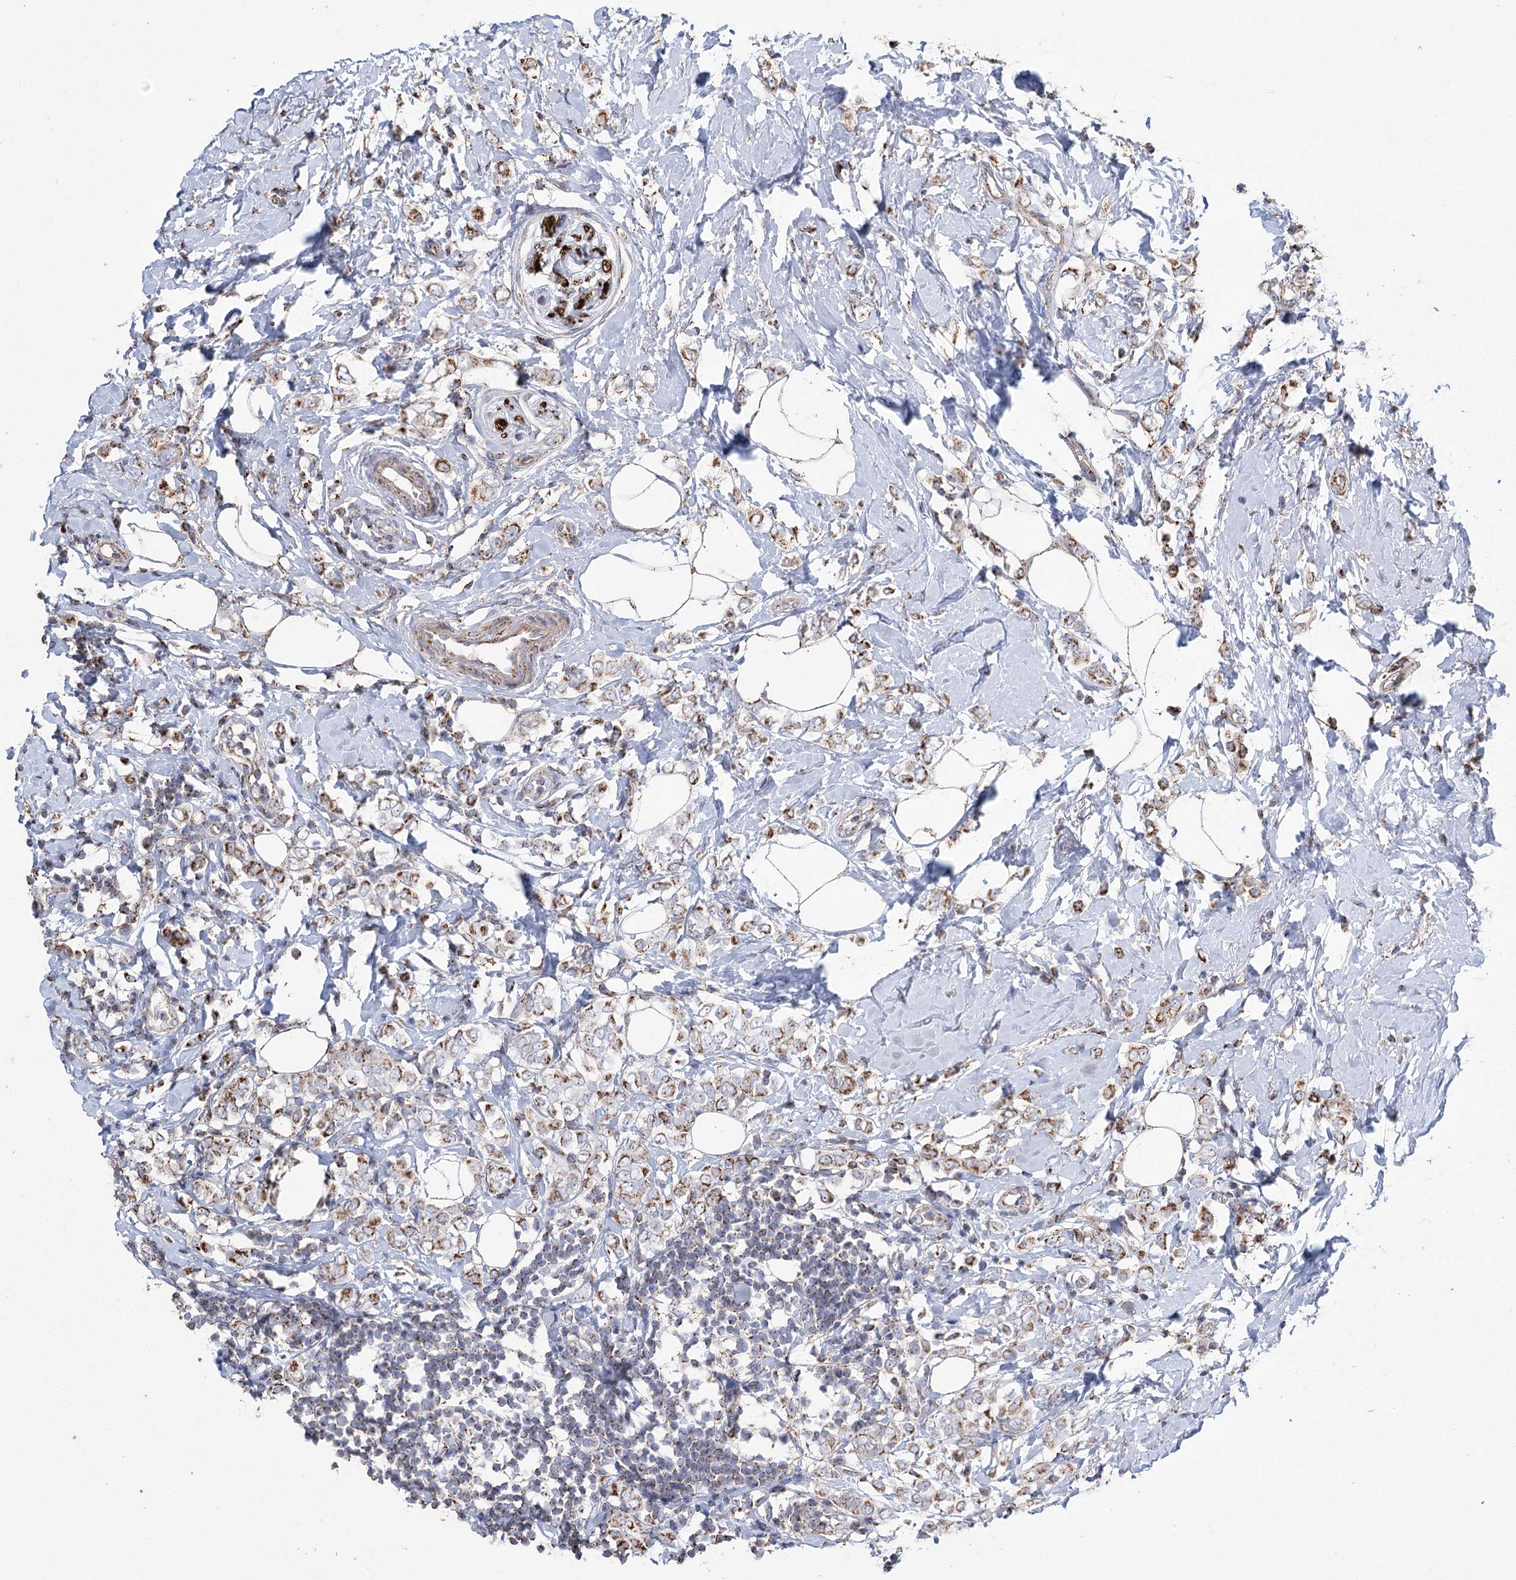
{"staining": {"intensity": "moderate", "quantity": ">75%", "location": "cytoplasmic/membranous"}, "tissue": "breast cancer", "cell_type": "Tumor cells", "image_type": "cancer", "snomed": [{"axis": "morphology", "description": "Lobular carcinoma"}, {"axis": "topography", "description": "Breast"}], "caption": "This micrograph exhibits immunohistochemistry staining of lobular carcinoma (breast), with medium moderate cytoplasmic/membranous positivity in about >75% of tumor cells.", "gene": "RANBP3L", "patient": {"sex": "female", "age": 47}}